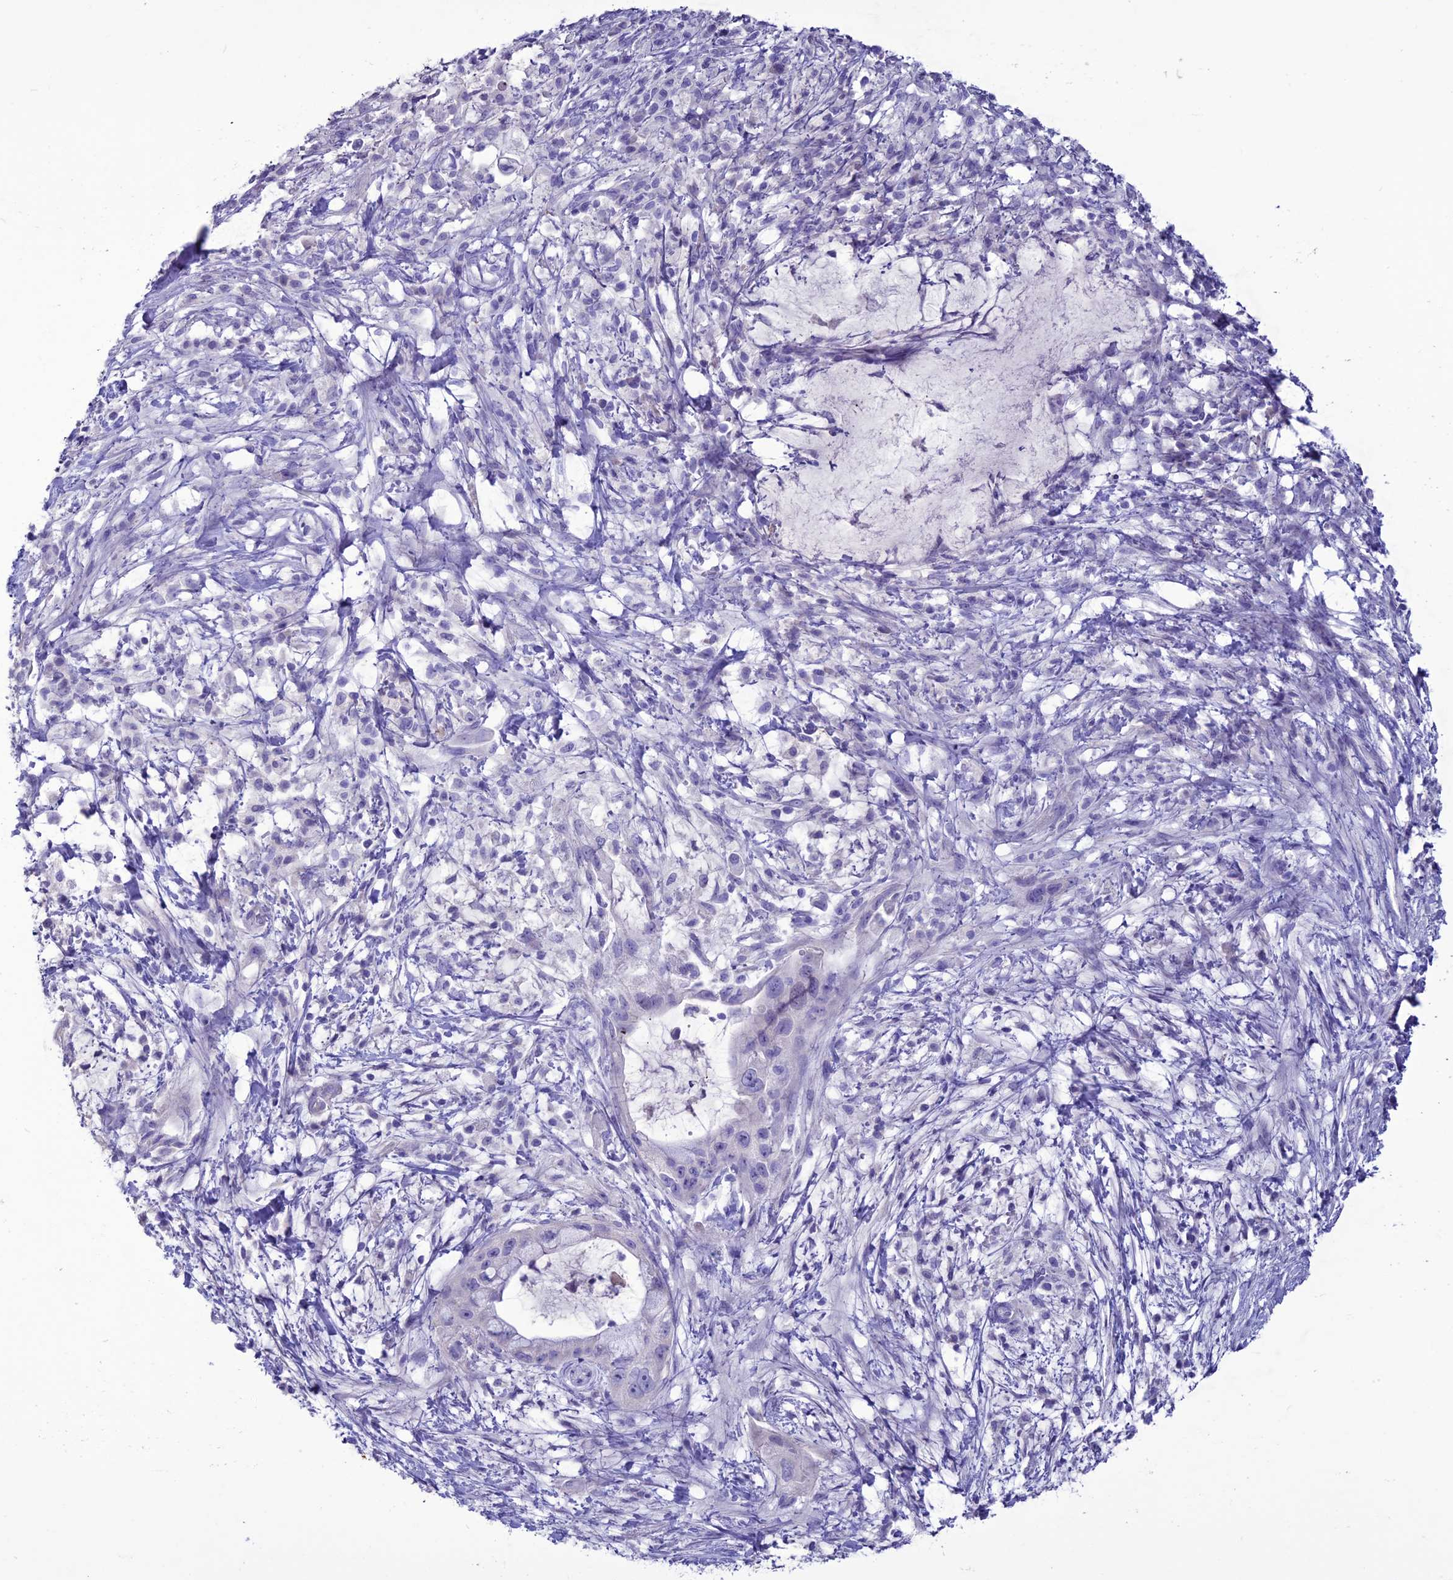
{"staining": {"intensity": "negative", "quantity": "none", "location": "none"}, "tissue": "pancreatic cancer", "cell_type": "Tumor cells", "image_type": "cancer", "snomed": [{"axis": "morphology", "description": "Adenocarcinoma, NOS"}, {"axis": "topography", "description": "Pancreas"}], "caption": "An immunohistochemistry (IHC) micrograph of pancreatic cancer is shown. There is no staining in tumor cells of pancreatic cancer.", "gene": "CLEC2L", "patient": {"sex": "male", "age": 48}}